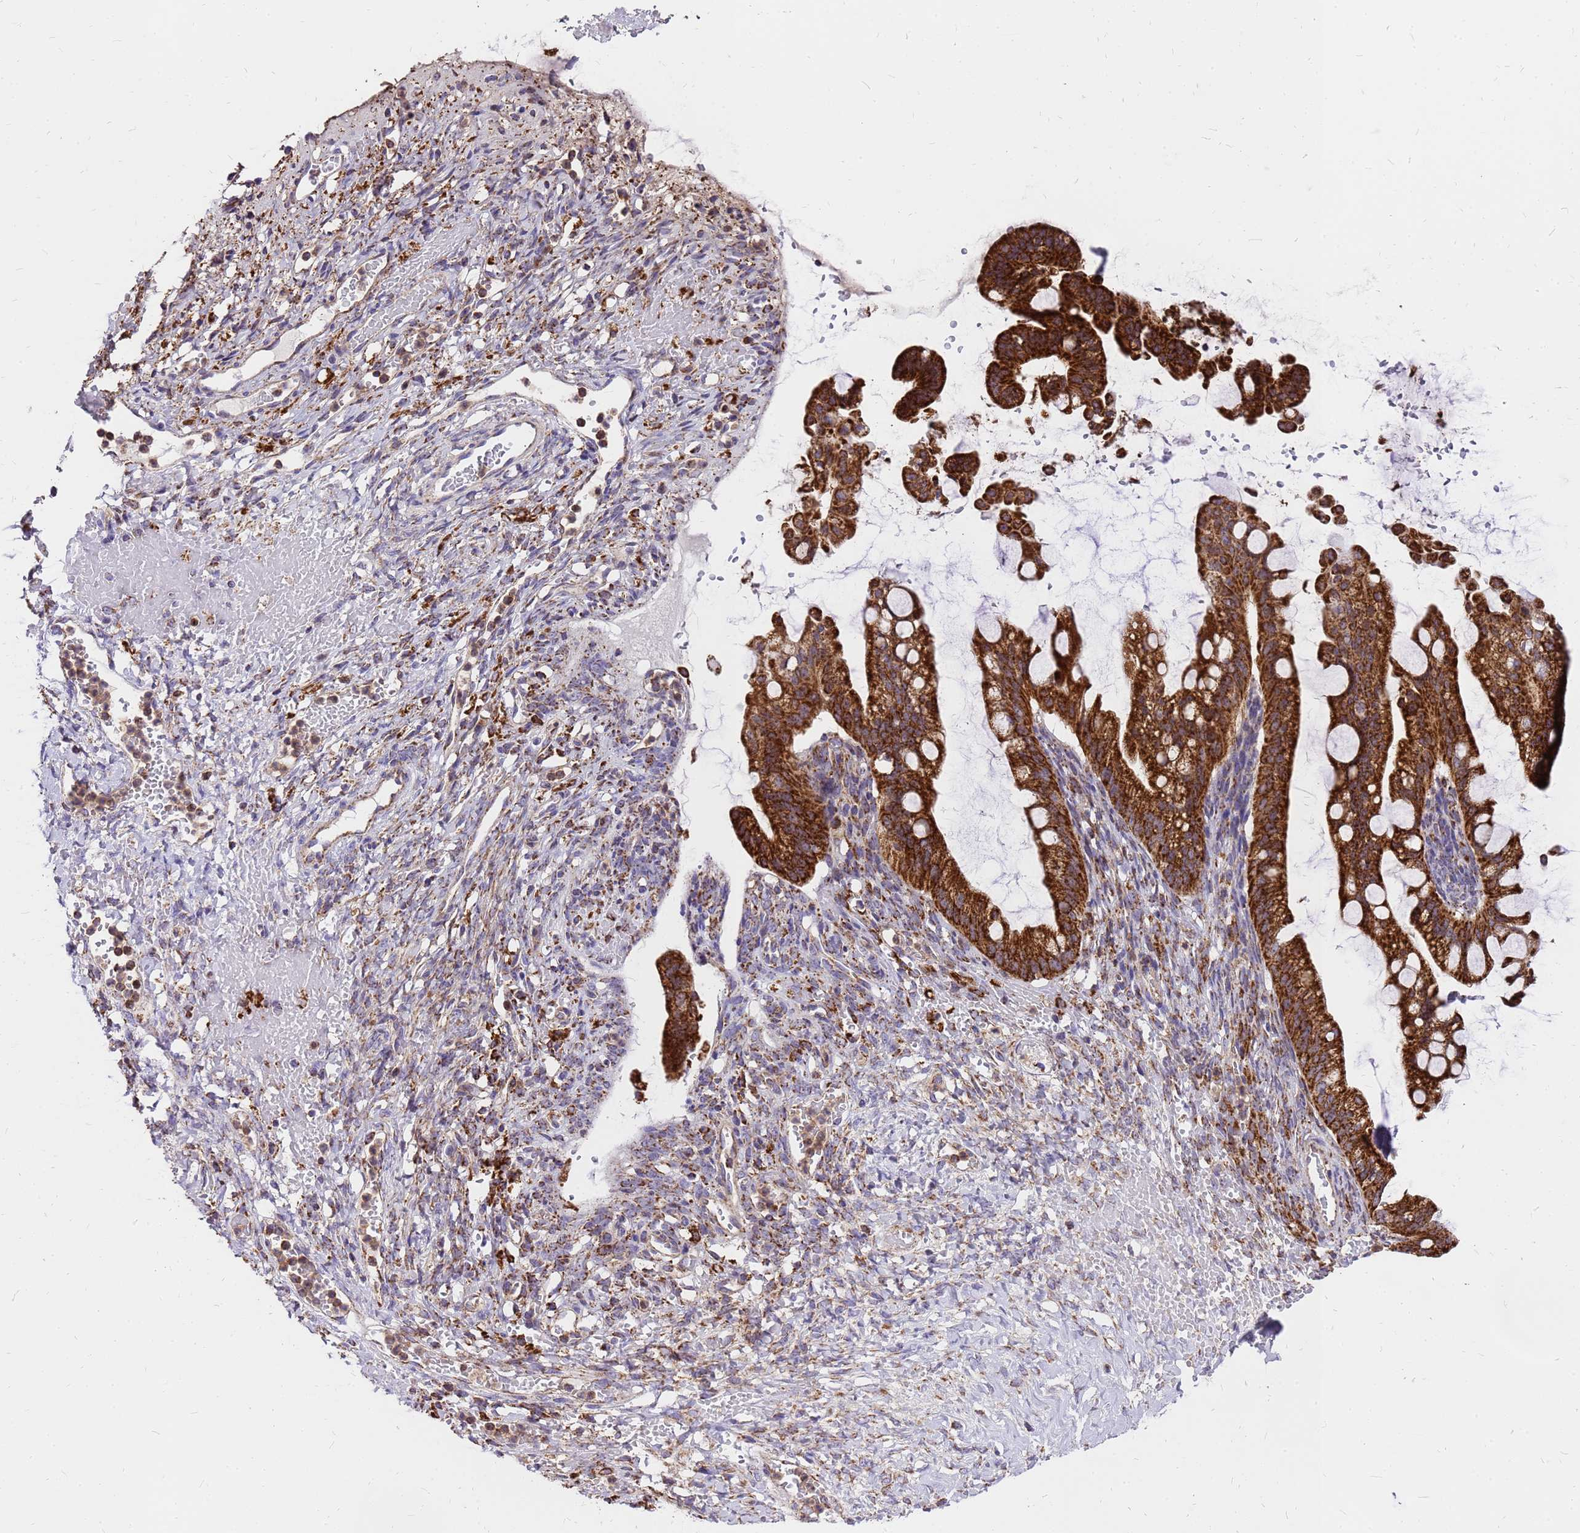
{"staining": {"intensity": "strong", "quantity": ">75%", "location": "cytoplasmic/membranous"}, "tissue": "ovarian cancer", "cell_type": "Tumor cells", "image_type": "cancer", "snomed": [{"axis": "morphology", "description": "Cystadenocarcinoma, mucinous, NOS"}, {"axis": "topography", "description": "Ovary"}], "caption": "Immunohistochemical staining of human ovarian mucinous cystadenocarcinoma displays high levels of strong cytoplasmic/membranous positivity in about >75% of tumor cells. The staining is performed using DAB brown chromogen to label protein expression. The nuclei are counter-stained blue using hematoxylin.", "gene": "MRPS26", "patient": {"sex": "female", "age": 73}}